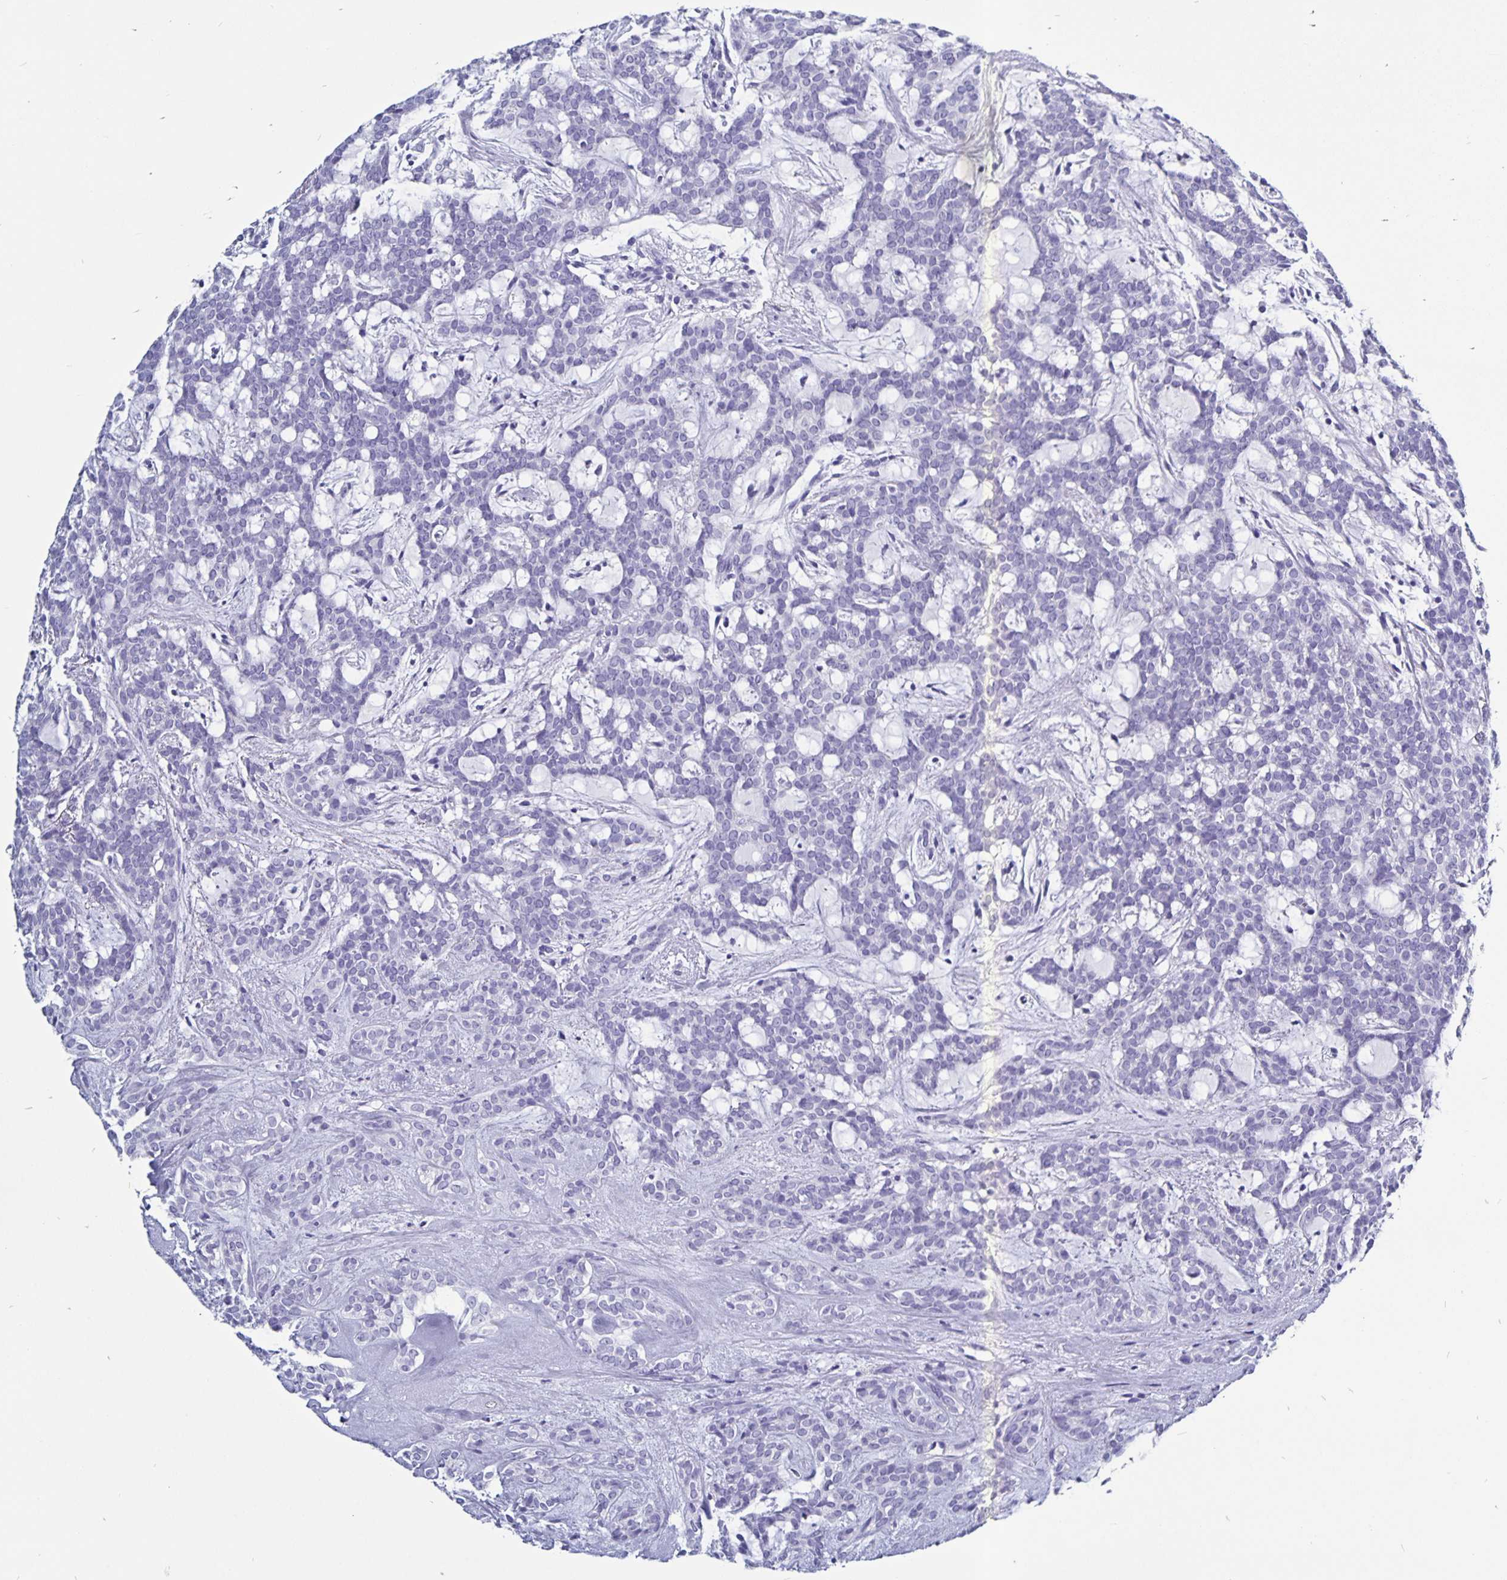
{"staining": {"intensity": "negative", "quantity": "none", "location": "none"}, "tissue": "head and neck cancer", "cell_type": "Tumor cells", "image_type": "cancer", "snomed": [{"axis": "morphology", "description": "Adenocarcinoma, NOS"}, {"axis": "topography", "description": "Head-Neck"}], "caption": "There is no significant positivity in tumor cells of head and neck cancer (adenocarcinoma). The staining is performed using DAB brown chromogen with nuclei counter-stained in using hematoxylin.", "gene": "ODF3B", "patient": {"sex": "female", "age": 57}}